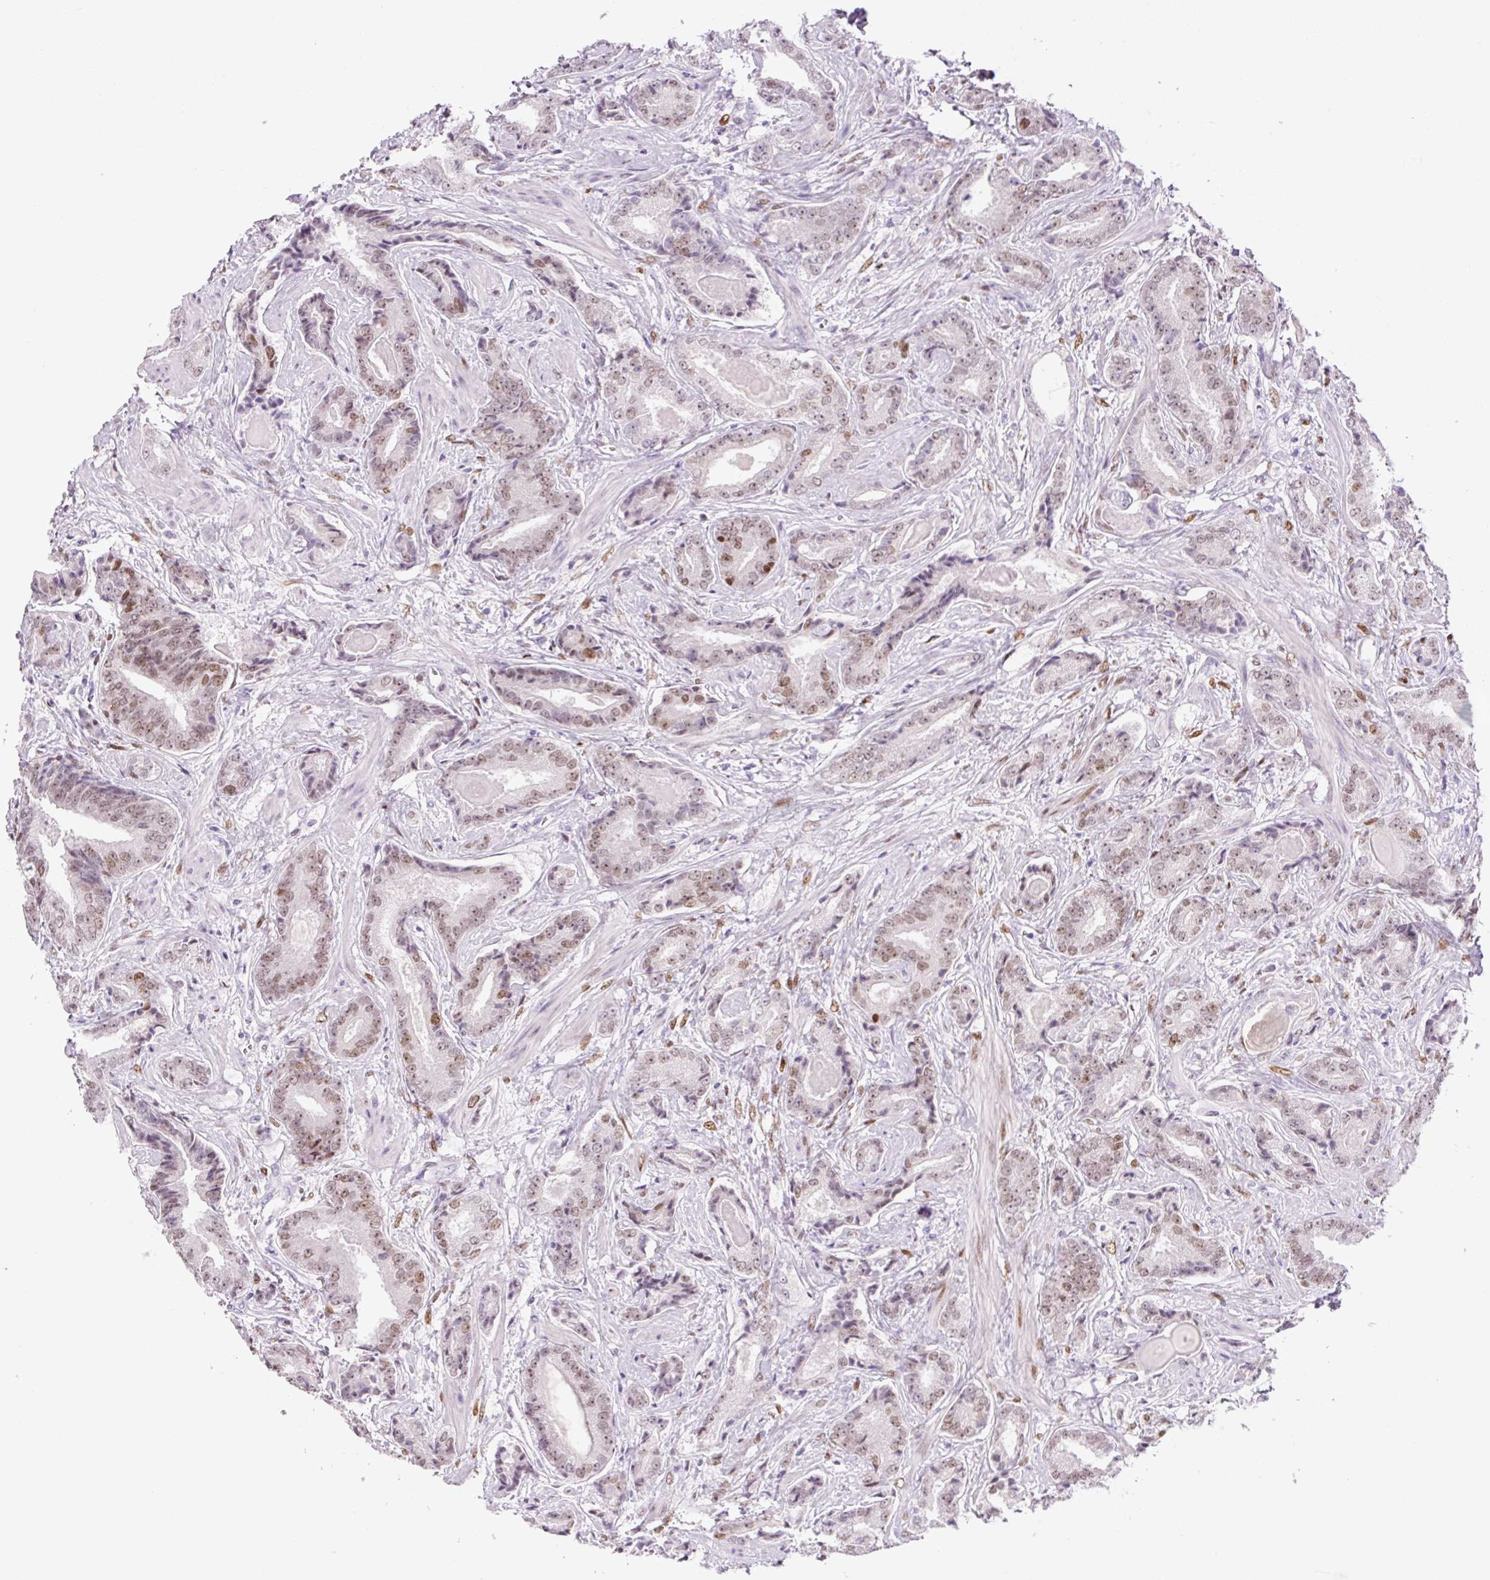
{"staining": {"intensity": "weak", "quantity": ">75%", "location": "nuclear"}, "tissue": "prostate cancer", "cell_type": "Tumor cells", "image_type": "cancer", "snomed": [{"axis": "morphology", "description": "Adenocarcinoma, Low grade"}, {"axis": "topography", "description": "Prostate"}], "caption": "Prostate adenocarcinoma (low-grade) was stained to show a protein in brown. There is low levels of weak nuclear staining in about >75% of tumor cells.", "gene": "SIX1", "patient": {"sex": "male", "age": 62}}